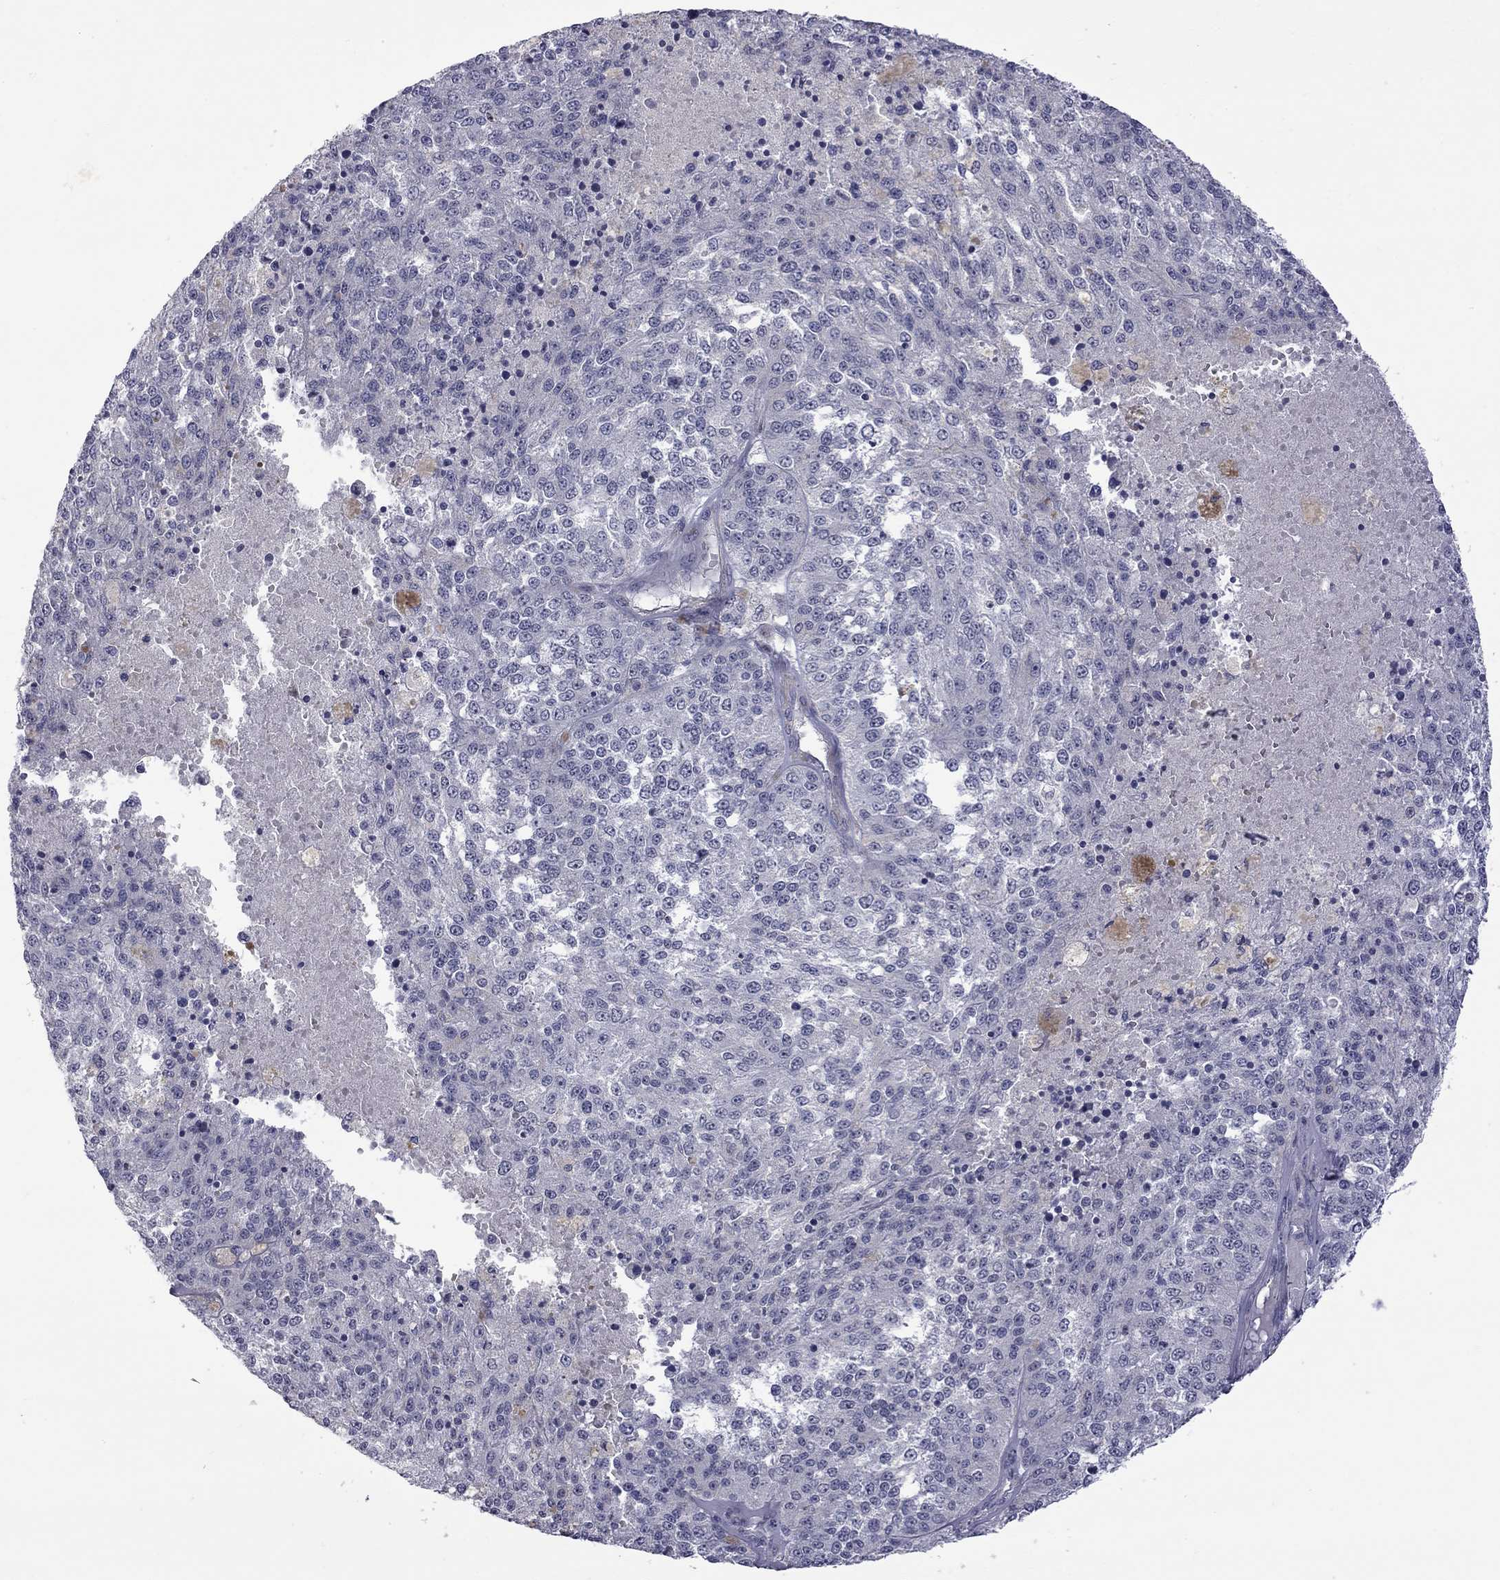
{"staining": {"intensity": "negative", "quantity": "none", "location": "none"}, "tissue": "melanoma", "cell_type": "Tumor cells", "image_type": "cancer", "snomed": [{"axis": "morphology", "description": "Malignant melanoma, Metastatic site"}, {"axis": "topography", "description": "Lymph node"}], "caption": "Immunohistochemistry micrograph of neoplastic tissue: human malignant melanoma (metastatic site) stained with DAB (3,3'-diaminobenzidine) exhibits no significant protein positivity in tumor cells.", "gene": "GSG1L", "patient": {"sex": "female", "age": 64}}